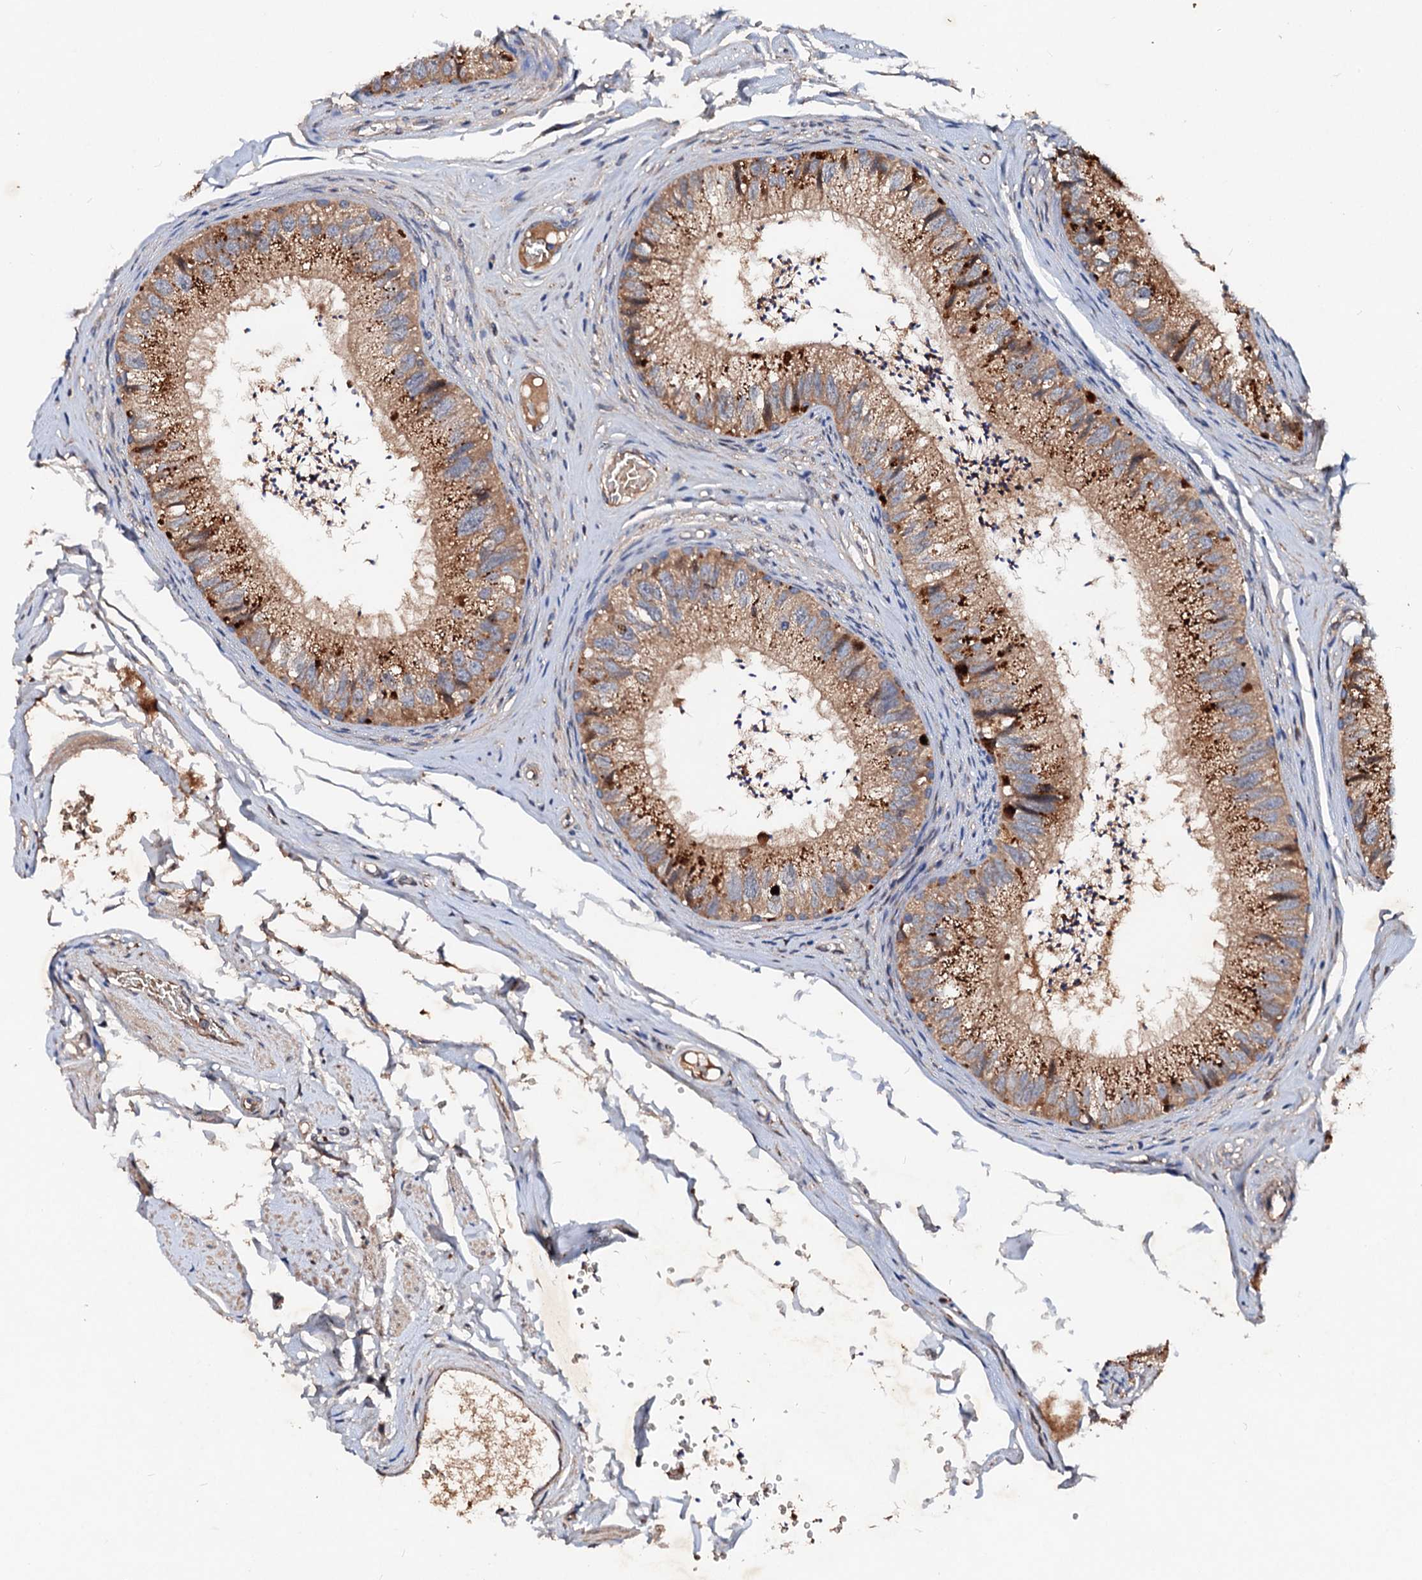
{"staining": {"intensity": "moderate", "quantity": ">75%", "location": "cytoplasmic/membranous"}, "tissue": "epididymis", "cell_type": "Glandular cells", "image_type": "normal", "snomed": [{"axis": "morphology", "description": "Normal tissue, NOS"}, {"axis": "topography", "description": "Epididymis"}], "caption": "Immunohistochemistry (DAB (3,3'-diaminobenzidine)) staining of normal epididymis reveals moderate cytoplasmic/membranous protein staining in about >75% of glandular cells.", "gene": "EXTL1", "patient": {"sex": "male", "age": 79}}